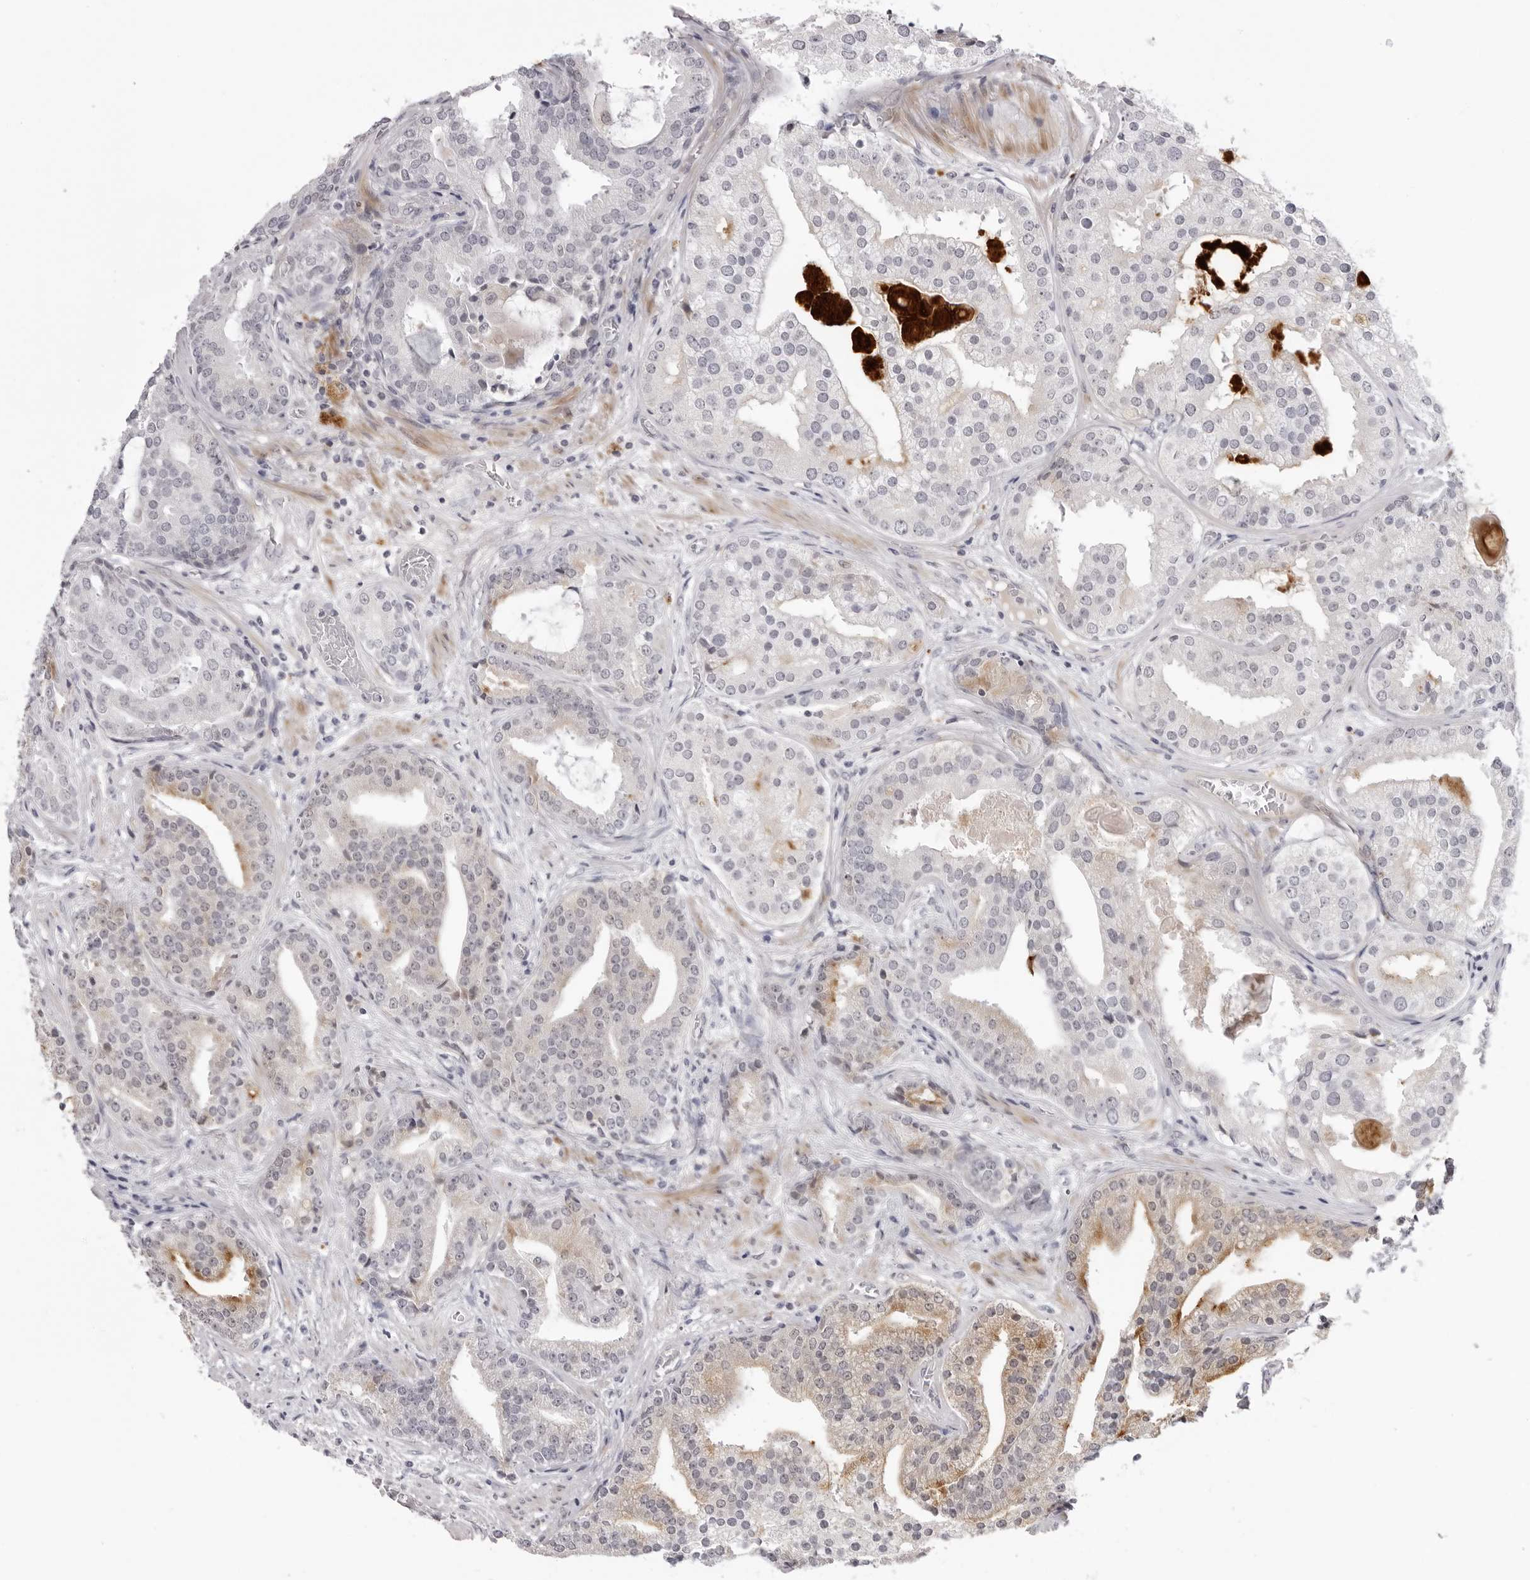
{"staining": {"intensity": "moderate", "quantity": "25%-75%", "location": "cytoplasmic/membranous"}, "tissue": "prostate cancer", "cell_type": "Tumor cells", "image_type": "cancer", "snomed": [{"axis": "morphology", "description": "Adenocarcinoma, Low grade"}, {"axis": "topography", "description": "Prostate"}], "caption": "Prostate cancer stained with immunohistochemistry exhibits moderate cytoplasmic/membranous positivity in approximately 25%-75% of tumor cells.", "gene": "SUGCT", "patient": {"sex": "male", "age": 67}}